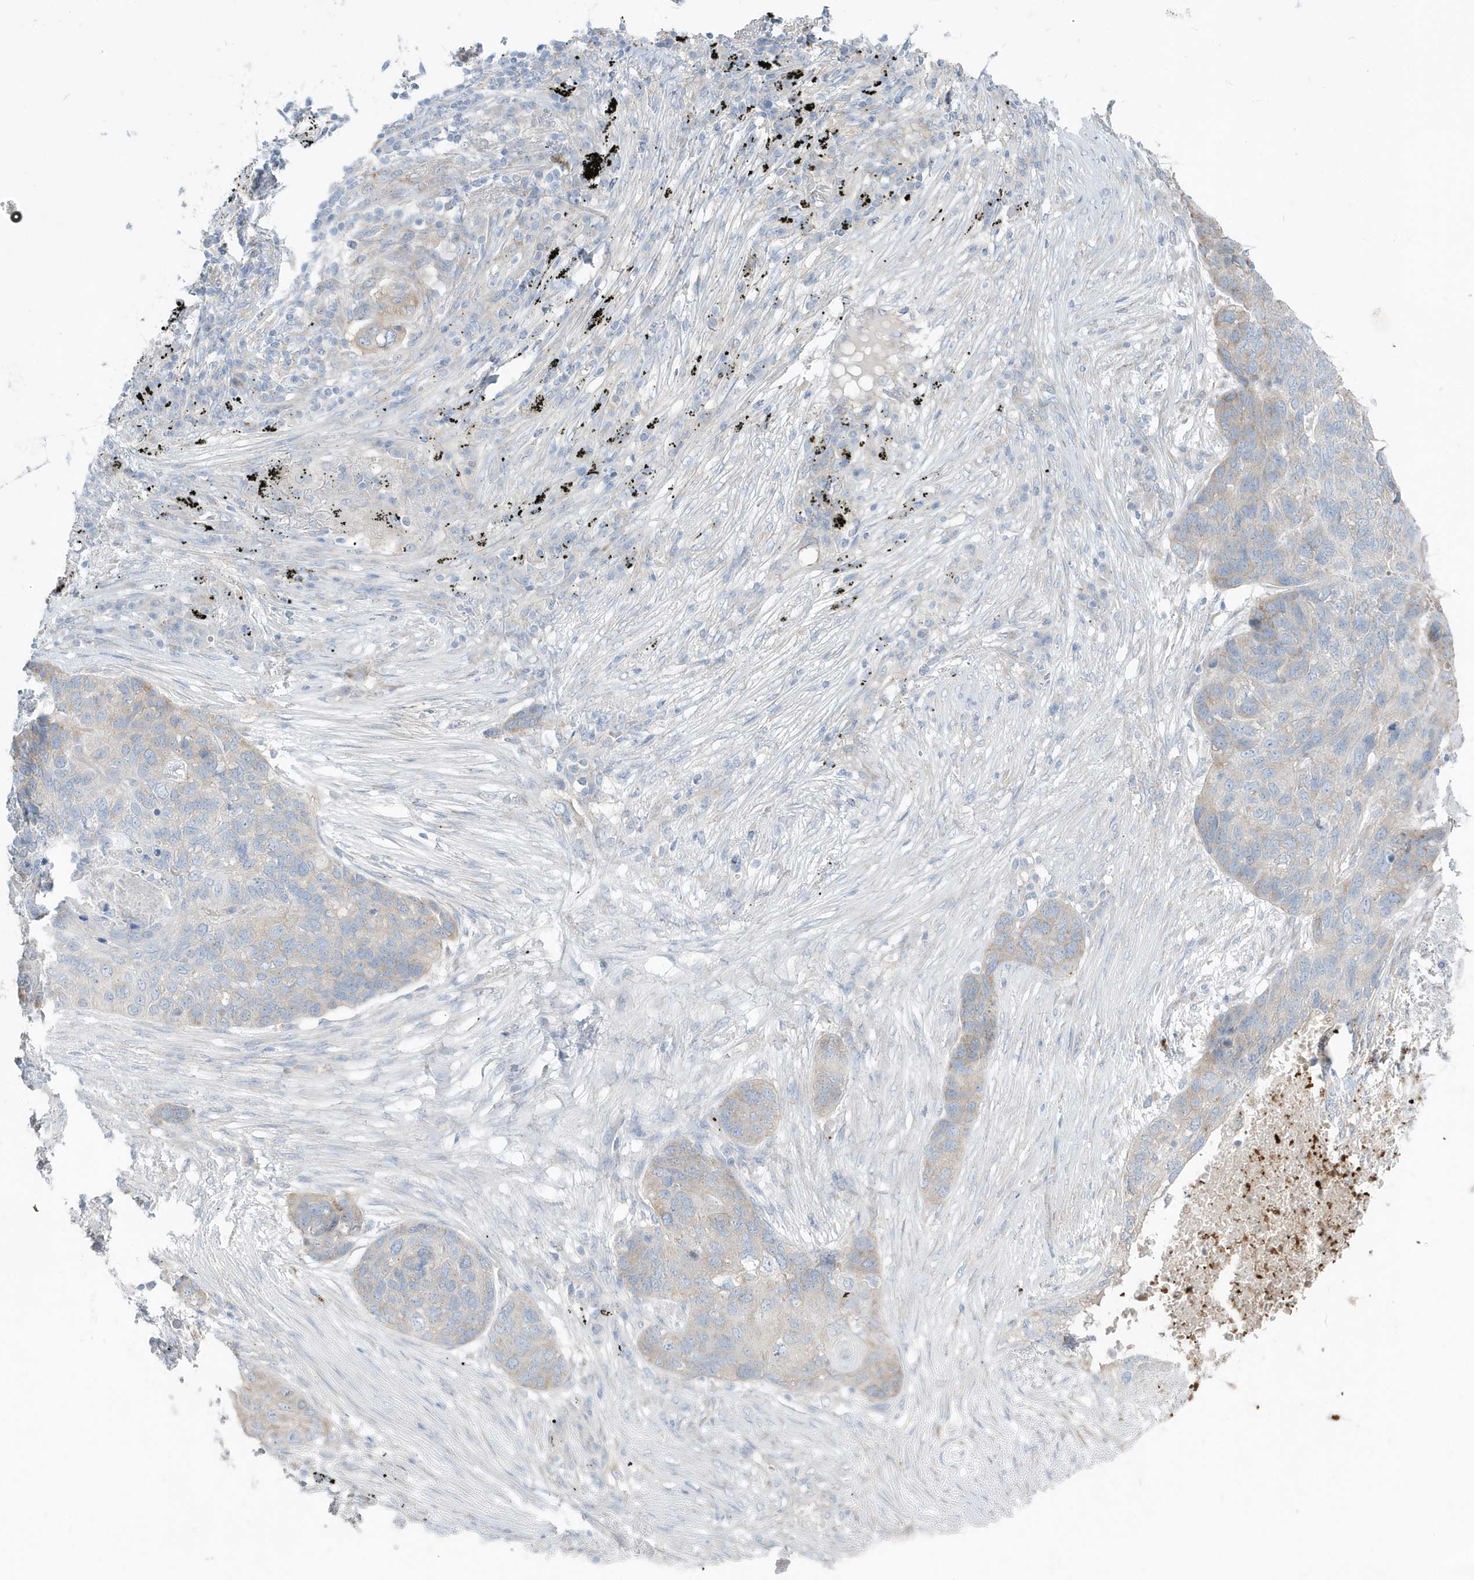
{"staining": {"intensity": "weak", "quantity": "<25%", "location": "cytoplasmic/membranous"}, "tissue": "lung cancer", "cell_type": "Tumor cells", "image_type": "cancer", "snomed": [{"axis": "morphology", "description": "Squamous cell carcinoma, NOS"}, {"axis": "topography", "description": "Lung"}], "caption": "Immunohistochemistry of lung squamous cell carcinoma shows no staining in tumor cells.", "gene": "CCNJ", "patient": {"sex": "female", "age": 63}}